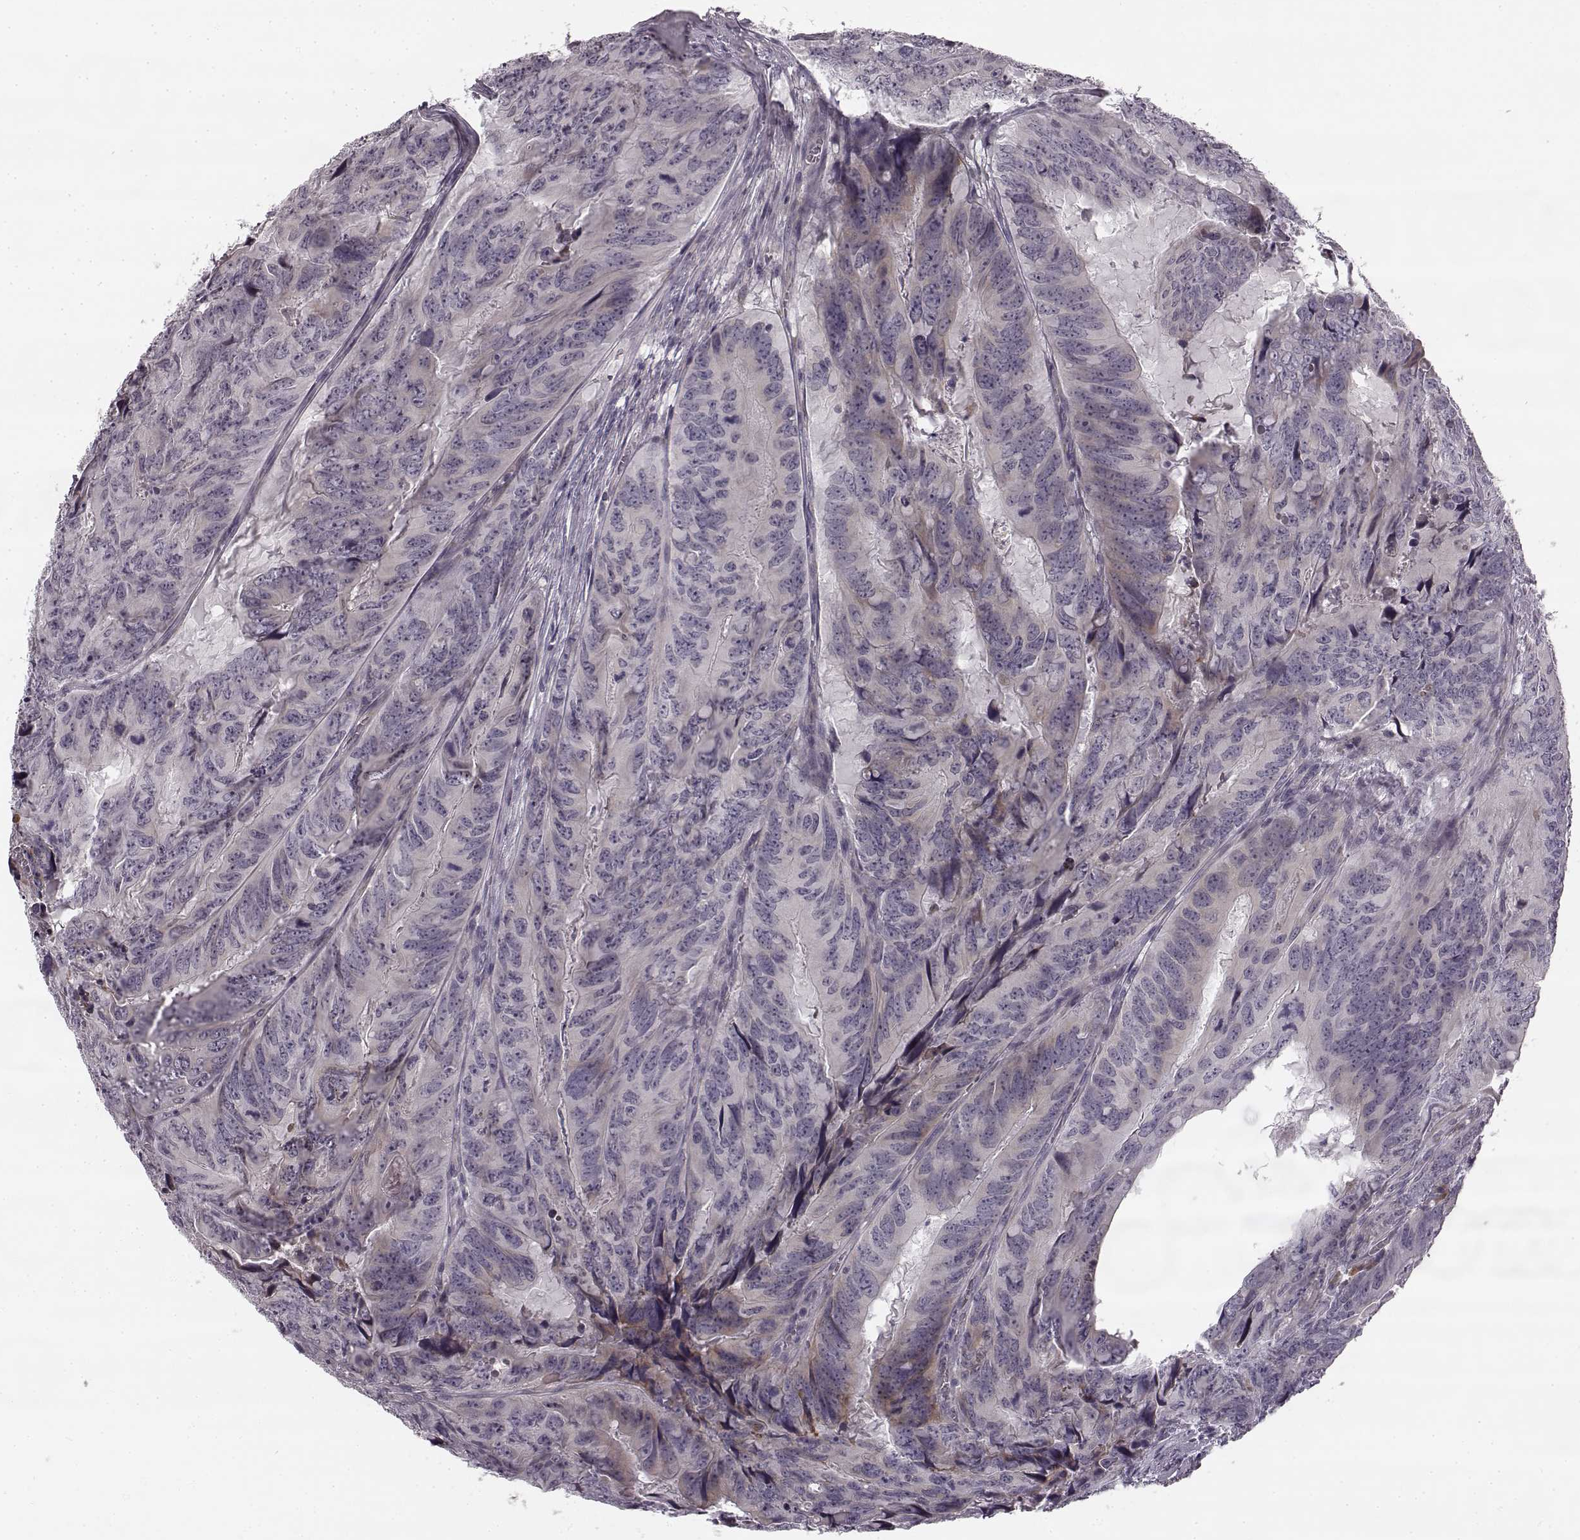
{"staining": {"intensity": "weak", "quantity": "<25%", "location": "cytoplasmic/membranous"}, "tissue": "colorectal cancer", "cell_type": "Tumor cells", "image_type": "cancer", "snomed": [{"axis": "morphology", "description": "Adenocarcinoma, NOS"}, {"axis": "topography", "description": "Colon"}], "caption": "IHC of human colorectal cancer shows no staining in tumor cells.", "gene": "FAM234B", "patient": {"sex": "male", "age": 79}}